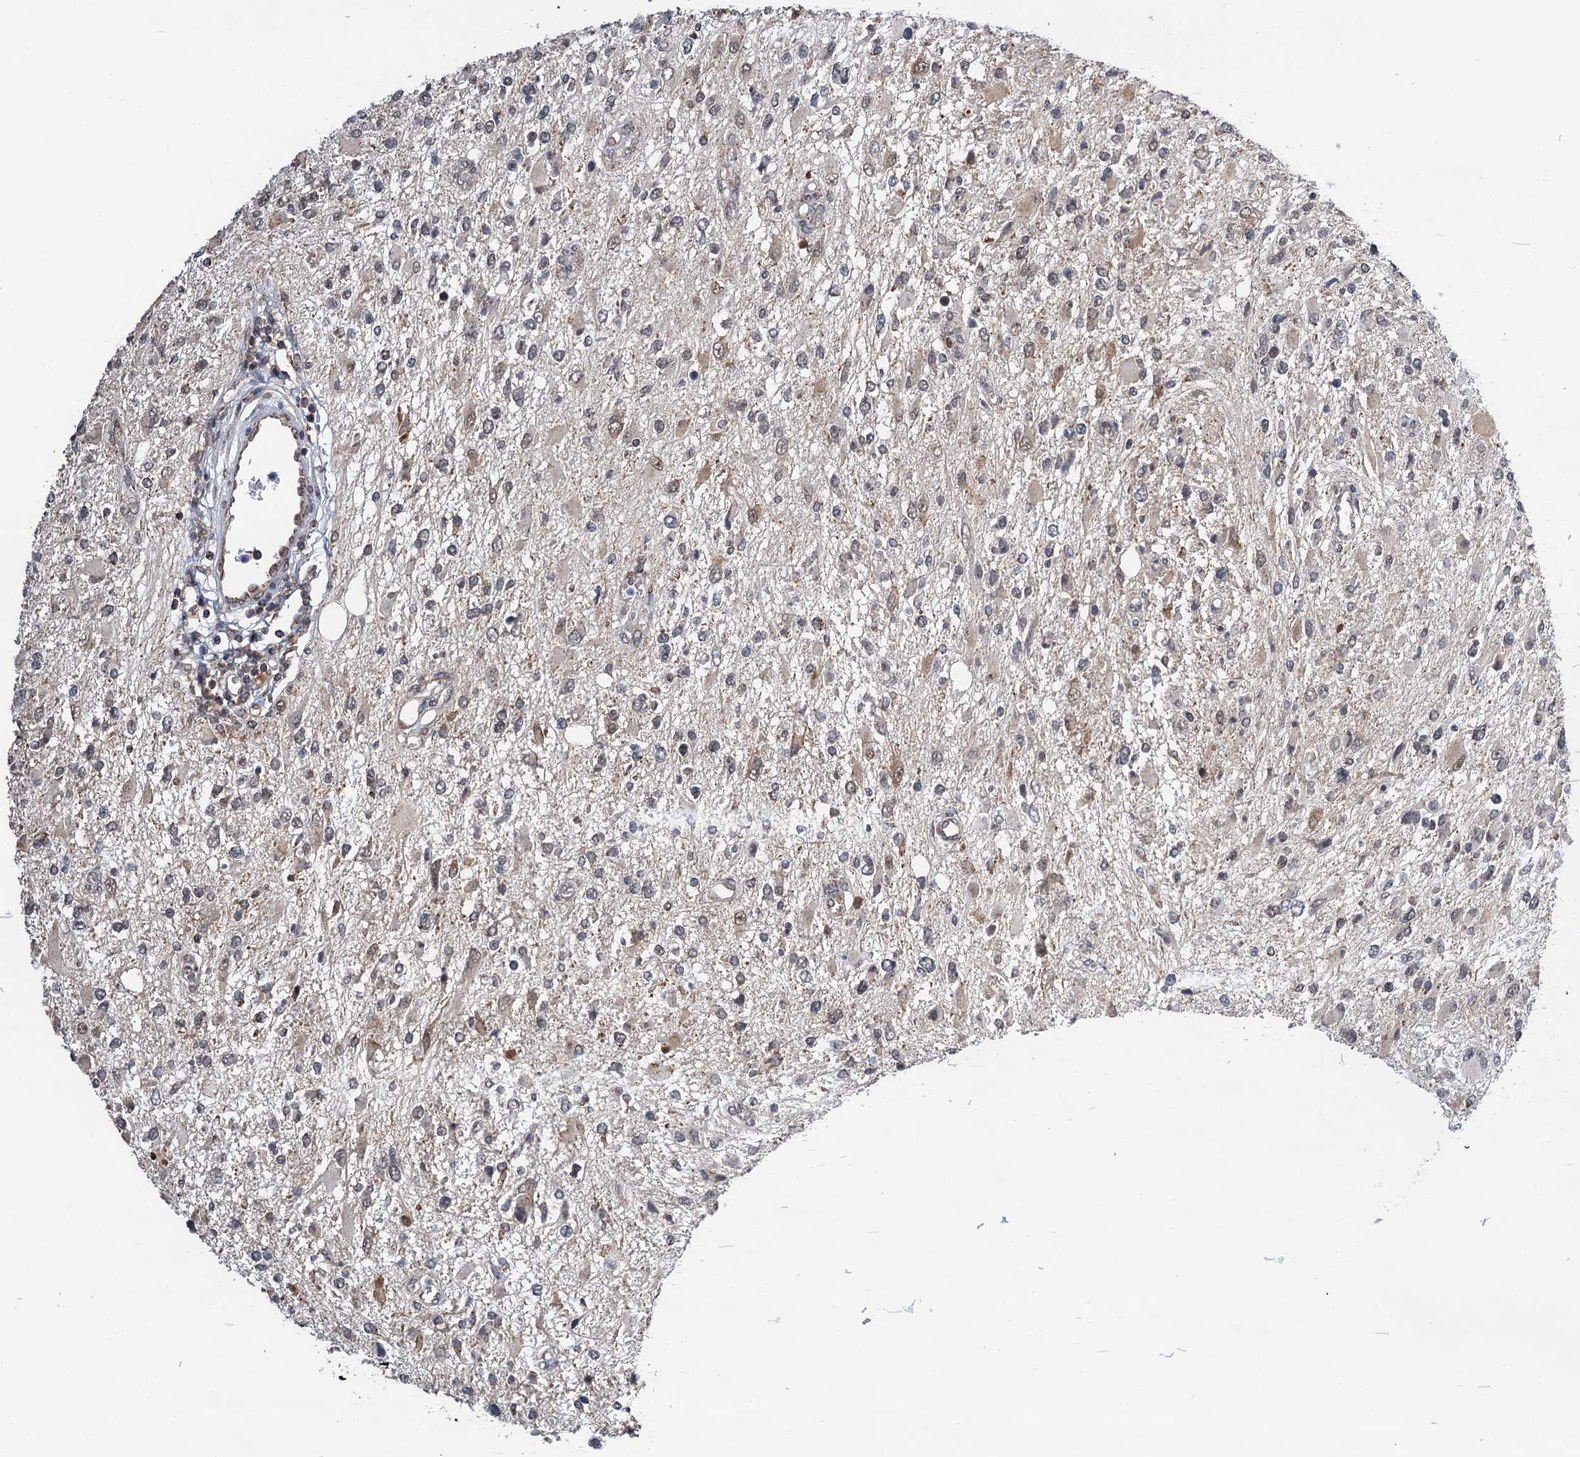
{"staining": {"intensity": "weak", "quantity": "<25%", "location": "cytoplasmic/membranous,nuclear"}, "tissue": "glioma", "cell_type": "Tumor cells", "image_type": "cancer", "snomed": [{"axis": "morphology", "description": "Glioma, malignant, High grade"}, {"axis": "topography", "description": "Brain"}], "caption": "This is a image of immunohistochemistry staining of glioma, which shows no expression in tumor cells.", "gene": "CMPK2", "patient": {"sex": "male", "age": 53}}